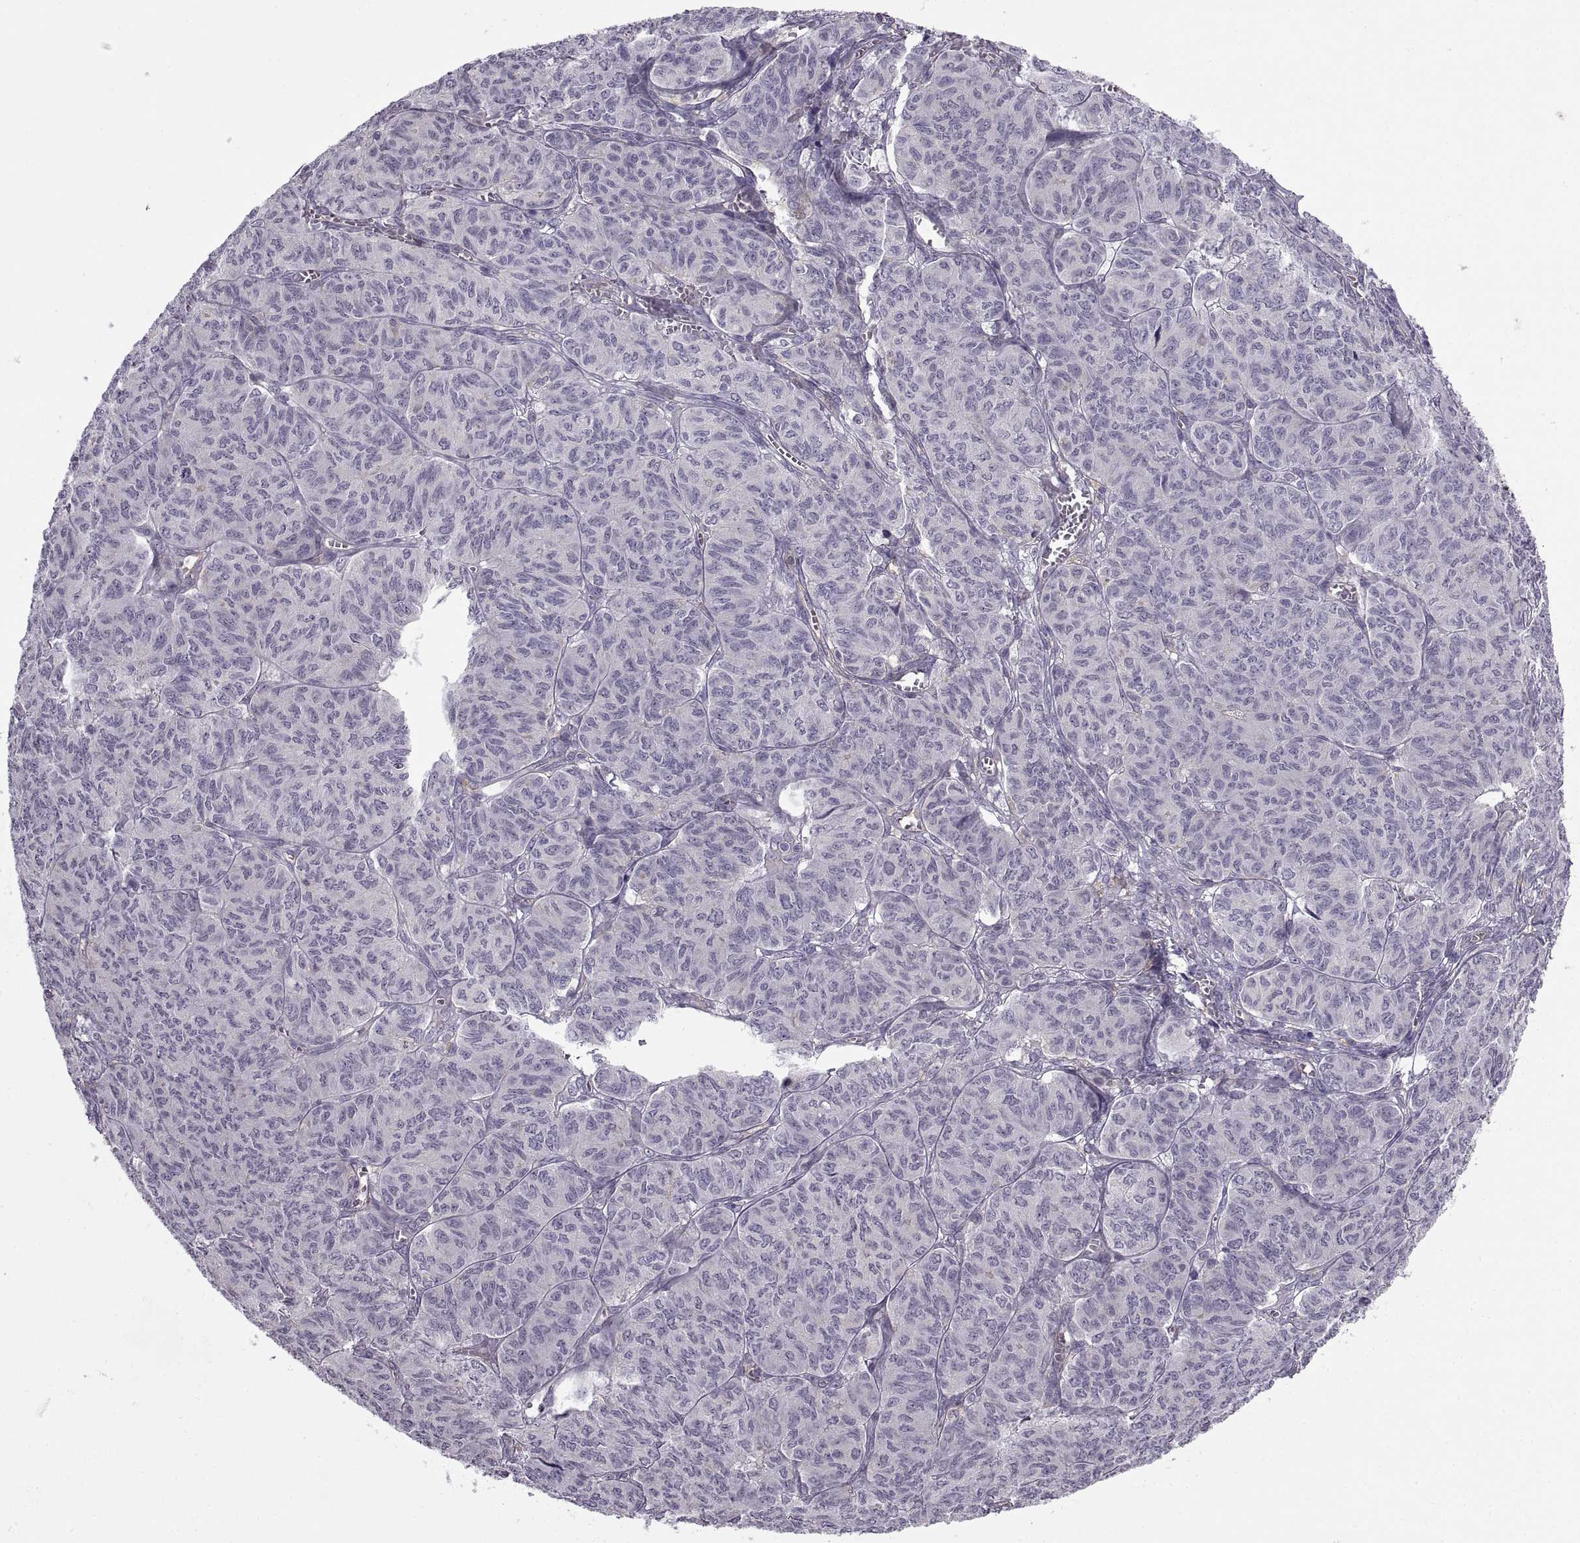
{"staining": {"intensity": "negative", "quantity": "none", "location": "none"}, "tissue": "ovarian cancer", "cell_type": "Tumor cells", "image_type": "cancer", "snomed": [{"axis": "morphology", "description": "Carcinoma, endometroid"}, {"axis": "topography", "description": "Ovary"}], "caption": "Immunohistochemistry (IHC) photomicrograph of ovarian endometroid carcinoma stained for a protein (brown), which reveals no staining in tumor cells.", "gene": "RALB", "patient": {"sex": "female", "age": 80}}